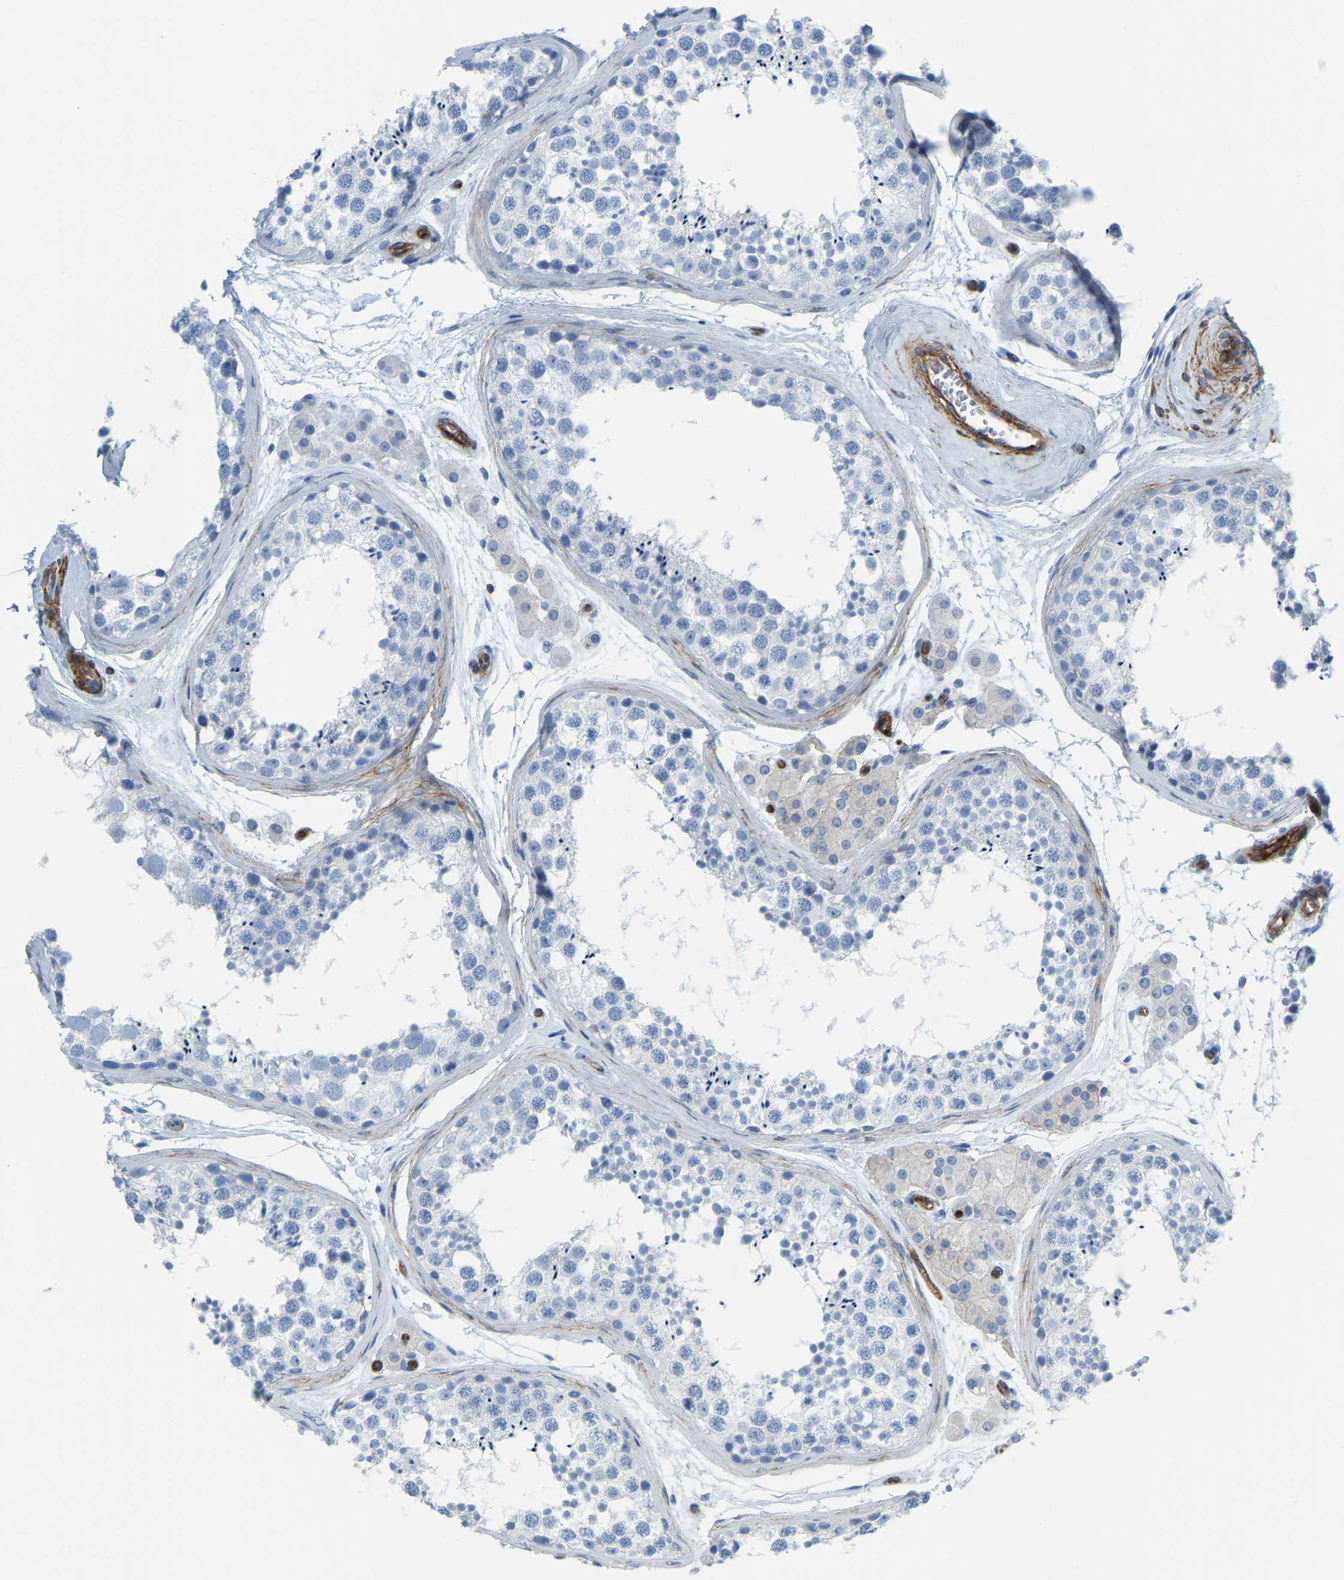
{"staining": {"intensity": "negative", "quantity": "none", "location": "none"}, "tissue": "testis", "cell_type": "Cells in seminiferous ducts", "image_type": "normal", "snomed": [{"axis": "morphology", "description": "Normal tissue, NOS"}, {"axis": "topography", "description": "Testis"}], "caption": "An immunohistochemistry (IHC) image of normal testis is shown. There is no staining in cells in seminiferous ducts of testis. The staining was performed using DAB to visualize the protein expression in brown, while the nuclei were stained in blue with hematoxylin (Magnification: 20x).", "gene": "MYL3", "patient": {"sex": "male", "age": 56}}